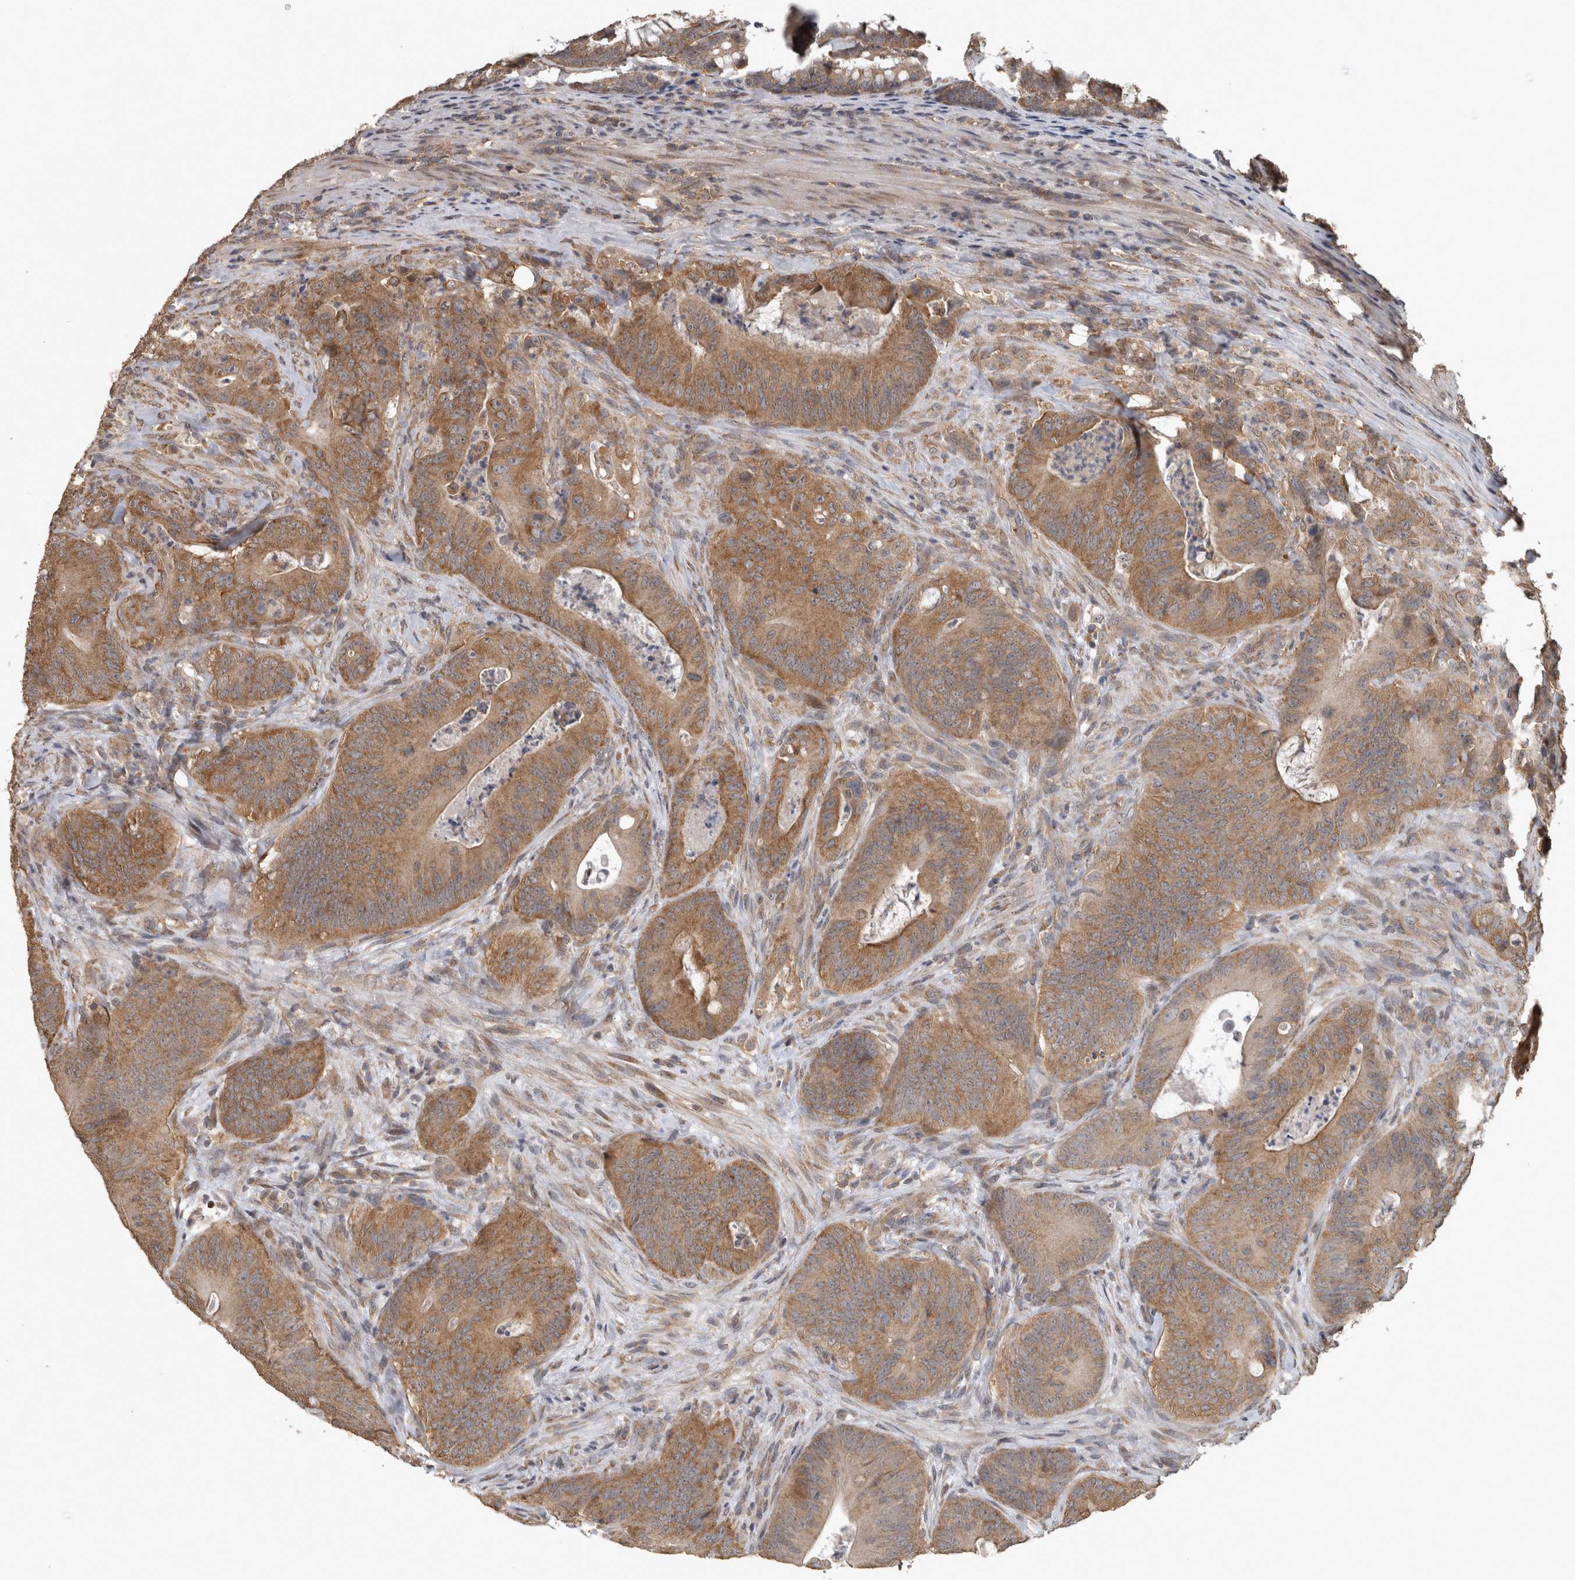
{"staining": {"intensity": "moderate", "quantity": ">75%", "location": "cytoplasmic/membranous"}, "tissue": "colorectal cancer", "cell_type": "Tumor cells", "image_type": "cancer", "snomed": [{"axis": "morphology", "description": "Normal tissue, NOS"}, {"axis": "topography", "description": "Colon"}], "caption": "This histopathology image displays immunohistochemistry staining of human colorectal cancer, with medium moderate cytoplasmic/membranous staining in approximately >75% of tumor cells.", "gene": "ATXN2", "patient": {"sex": "female", "age": 82}}